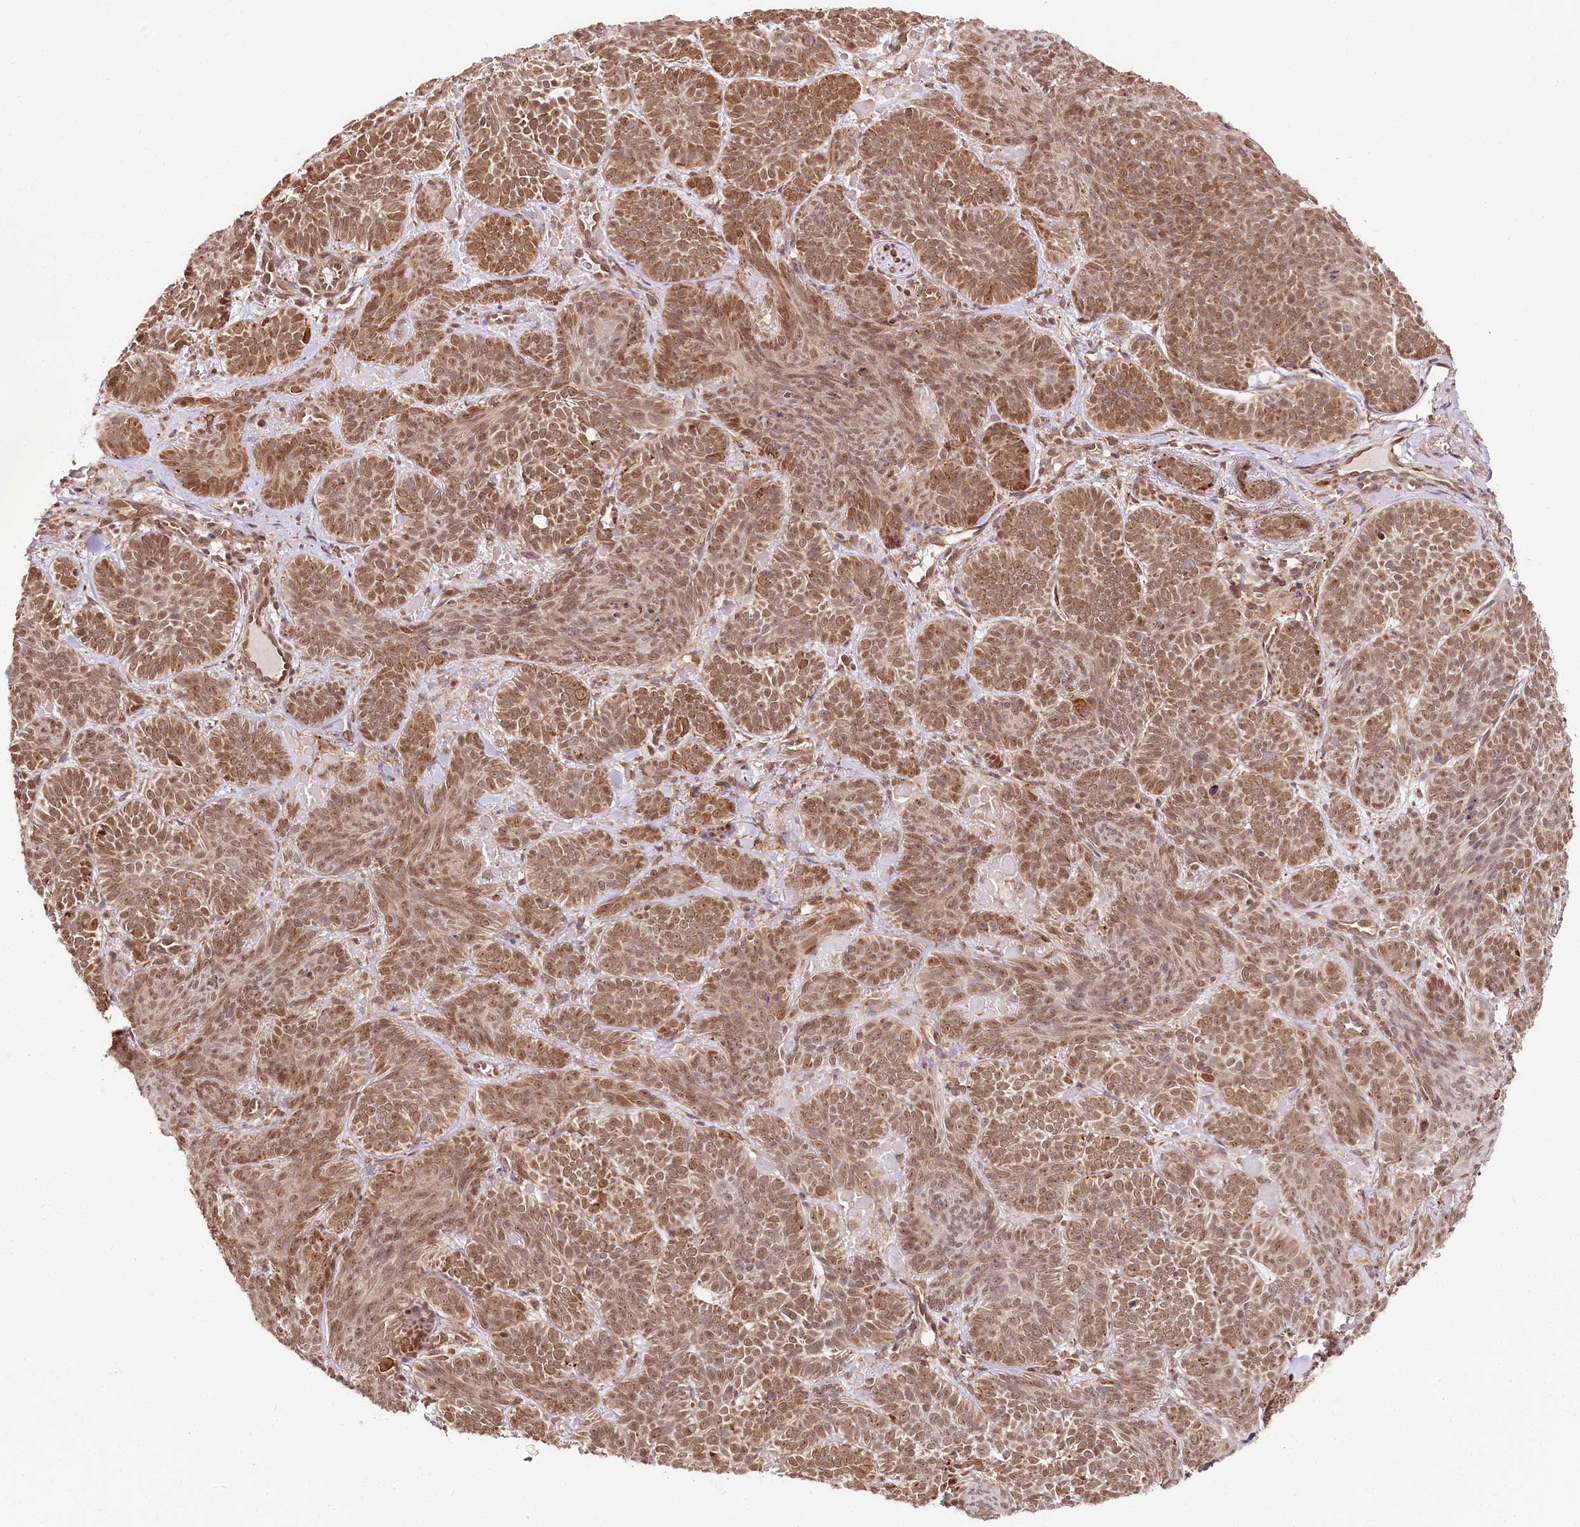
{"staining": {"intensity": "moderate", "quantity": ">75%", "location": "cytoplasmic/membranous,nuclear"}, "tissue": "skin cancer", "cell_type": "Tumor cells", "image_type": "cancer", "snomed": [{"axis": "morphology", "description": "Basal cell carcinoma"}, {"axis": "topography", "description": "Skin"}], "caption": "DAB (3,3'-diaminobenzidine) immunohistochemical staining of human skin cancer (basal cell carcinoma) displays moderate cytoplasmic/membranous and nuclear protein expression in approximately >75% of tumor cells.", "gene": "ENSG00000144785", "patient": {"sex": "male", "age": 85}}